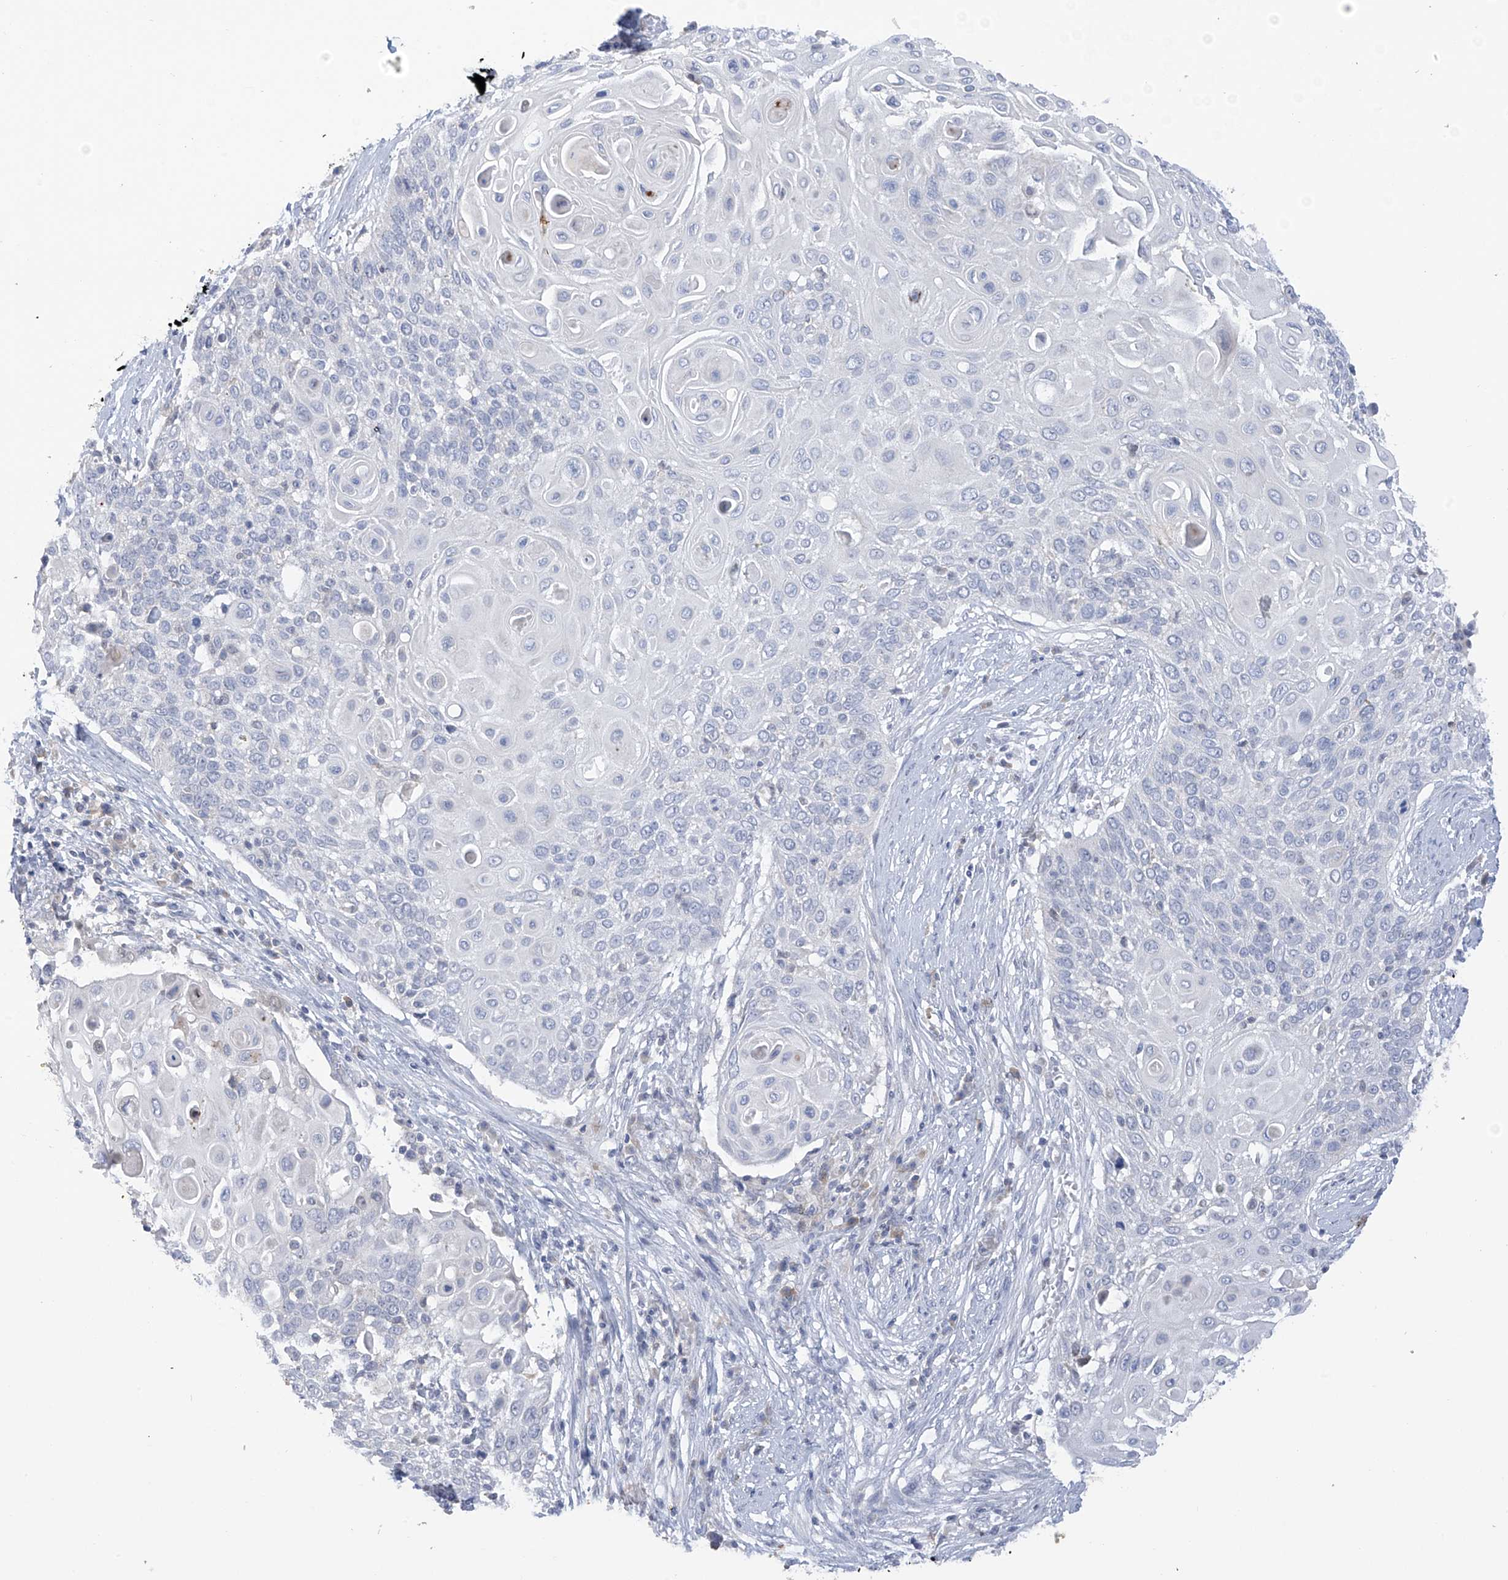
{"staining": {"intensity": "negative", "quantity": "none", "location": "none"}, "tissue": "cervical cancer", "cell_type": "Tumor cells", "image_type": "cancer", "snomed": [{"axis": "morphology", "description": "Squamous cell carcinoma, NOS"}, {"axis": "topography", "description": "Cervix"}], "caption": "Human squamous cell carcinoma (cervical) stained for a protein using immunohistochemistry (IHC) exhibits no staining in tumor cells.", "gene": "SLCO4A1", "patient": {"sex": "female", "age": 39}}